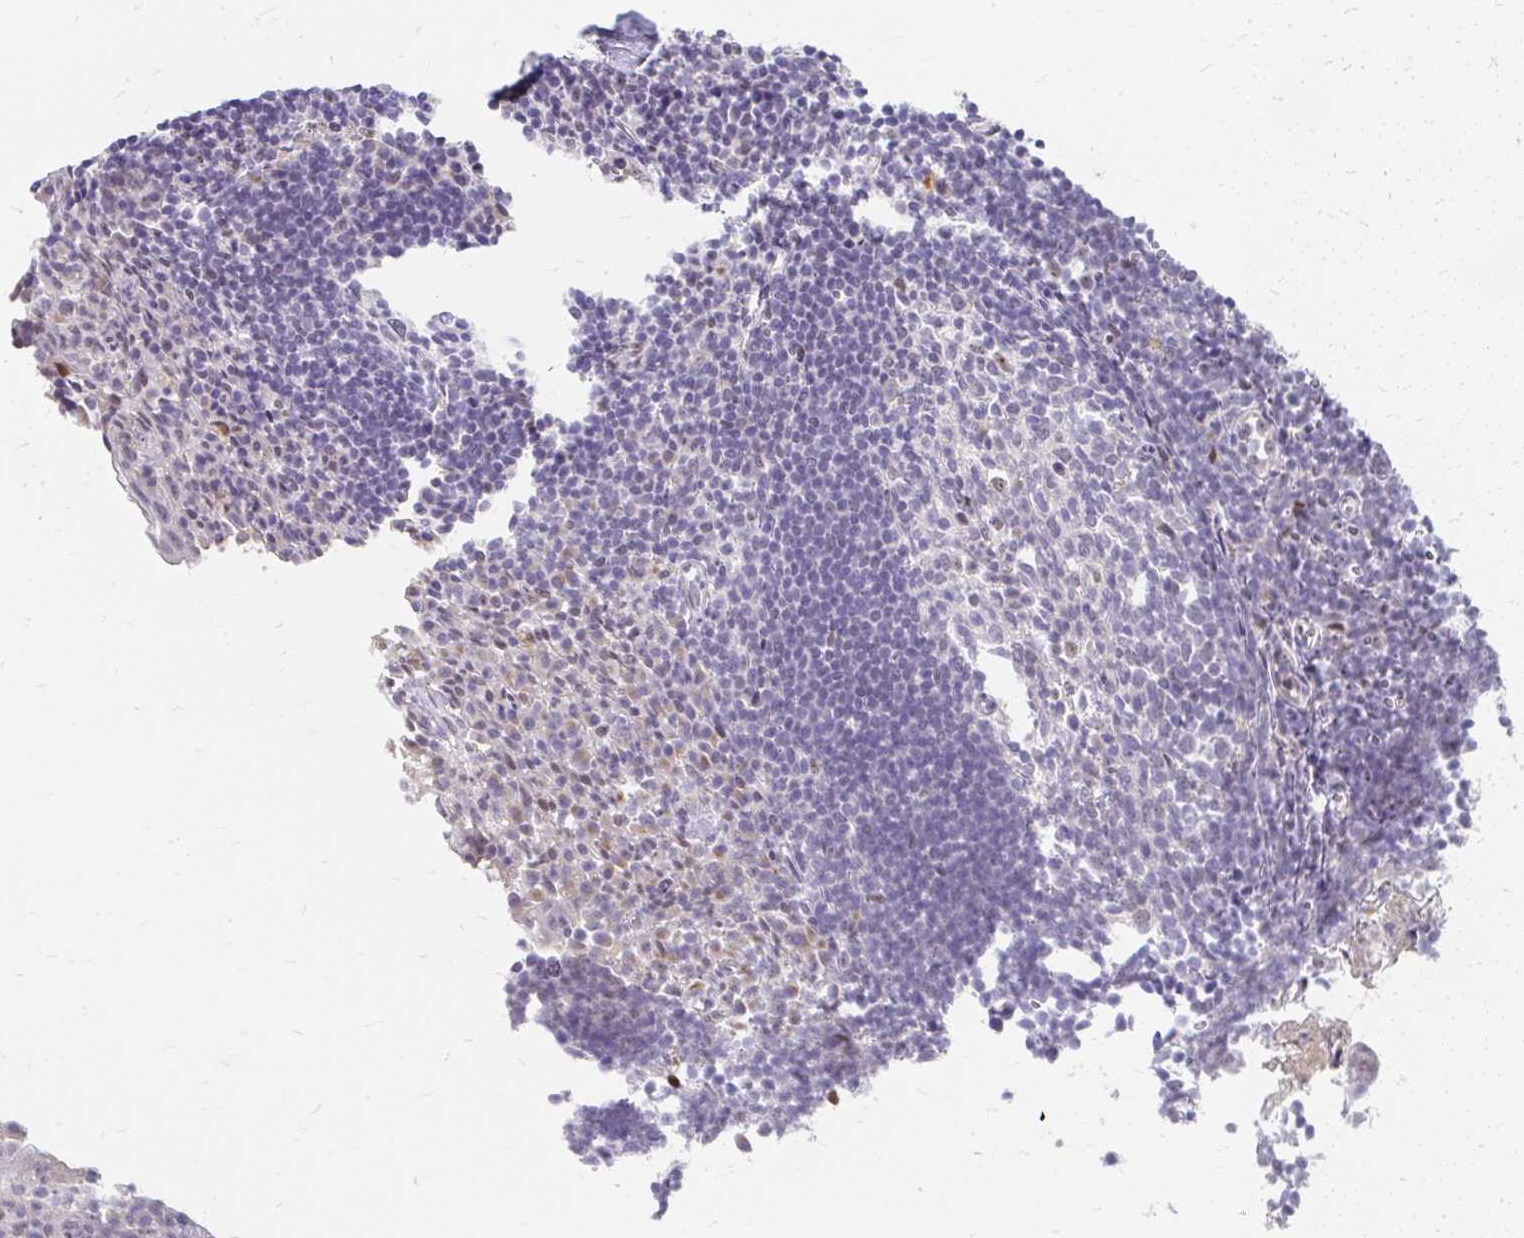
{"staining": {"intensity": "moderate", "quantity": "<25%", "location": "nuclear"}, "tissue": "tonsil", "cell_type": "Germinal center cells", "image_type": "normal", "snomed": [{"axis": "morphology", "description": "Normal tissue, NOS"}, {"axis": "topography", "description": "Tonsil"}], "caption": "This micrograph demonstrates normal tonsil stained with immunohistochemistry to label a protein in brown. The nuclear of germinal center cells show moderate positivity for the protein. Nuclei are counter-stained blue.", "gene": "GTF2H1", "patient": {"sex": "female", "age": 10}}